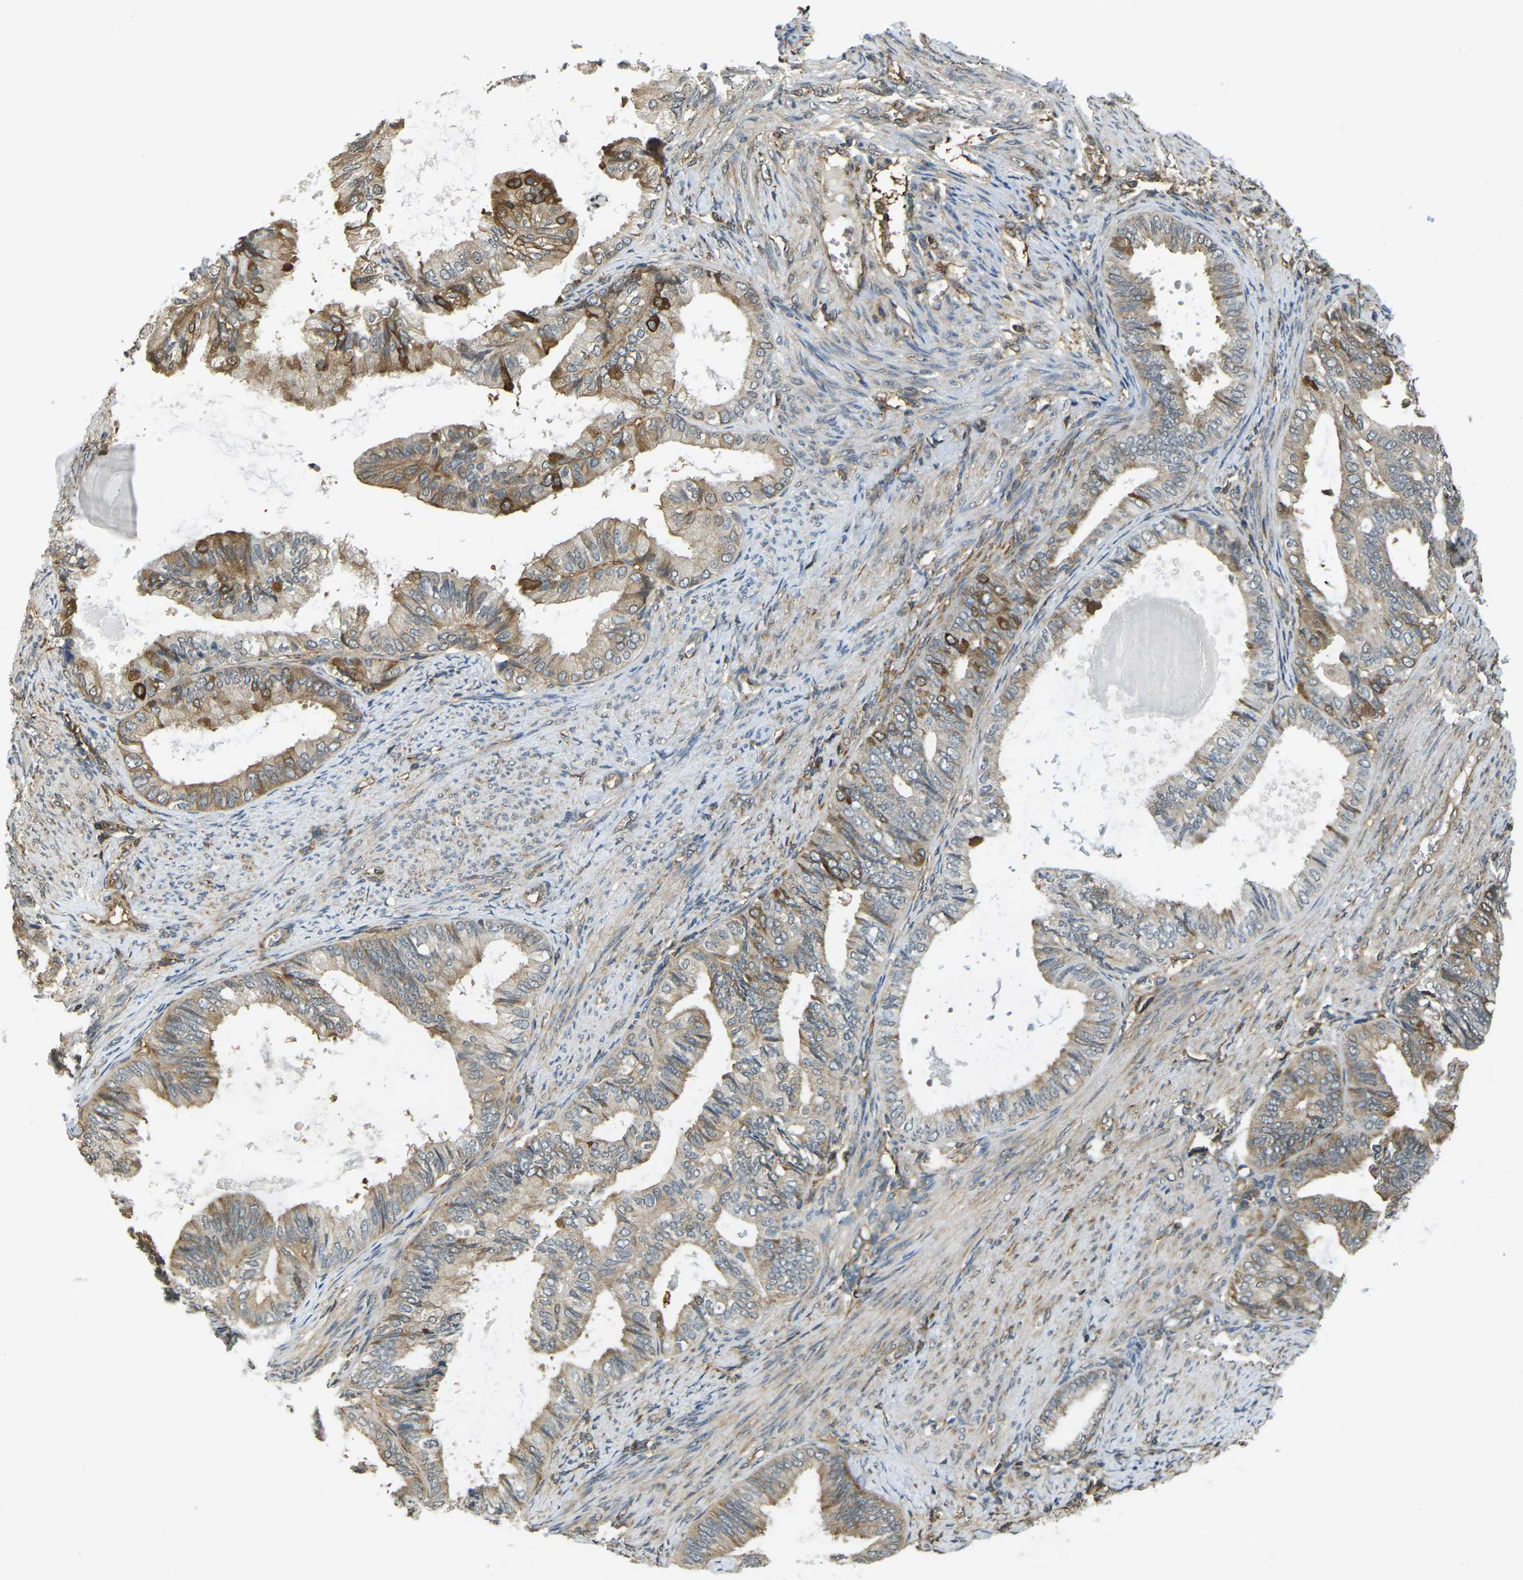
{"staining": {"intensity": "moderate", "quantity": "<25%", "location": "cytoplasmic/membranous"}, "tissue": "endometrial cancer", "cell_type": "Tumor cells", "image_type": "cancer", "snomed": [{"axis": "morphology", "description": "Adenocarcinoma, NOS"}, {"axis": "topography", "description": "Endometrium"}], "caption": "Moderate cytoplasmic/membranous protein expression is seen in approximately <25% of tumor cells in endometrial cancer.", "gene": "CAST", "patient": {"sex": "female", "age": 86}}